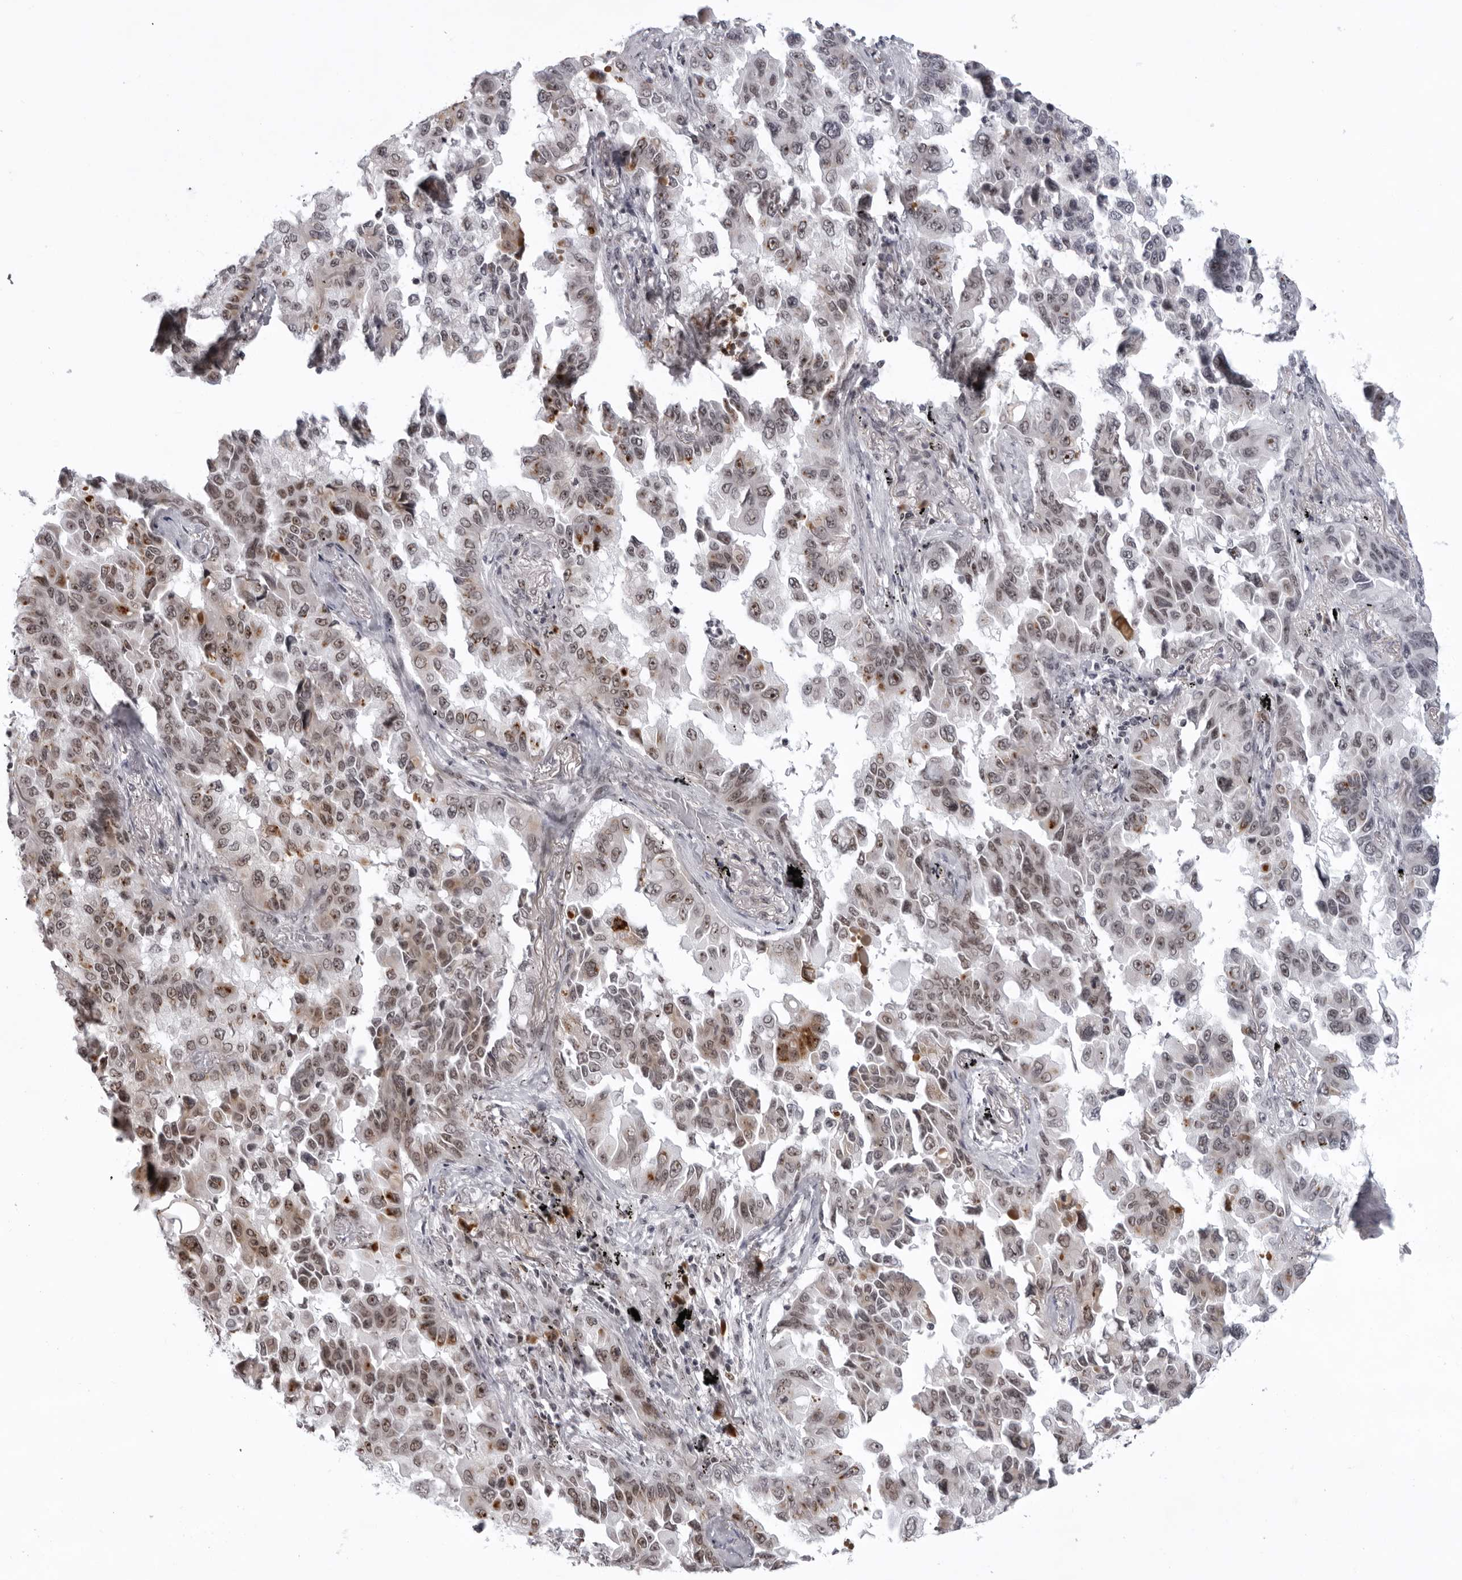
{"staining": {"intensity": "strong", "quantity": ">75%", "location": "nuclear"}, "tissue": "lung cancer", "cell_type": "Tumor cells", "image_type": "cancer", "snomed": [{"axis": "morphology", "description": "Adenocarcinoma, NOS"}, {"axis": "topography", "description": "Lung"}], "caption": "This is an image of immunohistochemistry (IHC) staining of lung cancer (adenocarcinoma), which shows strong positivity in the nuclear of tumor cells.", "gene": "EXOSC10", "patient": {"sex": "female", "age": 67}}